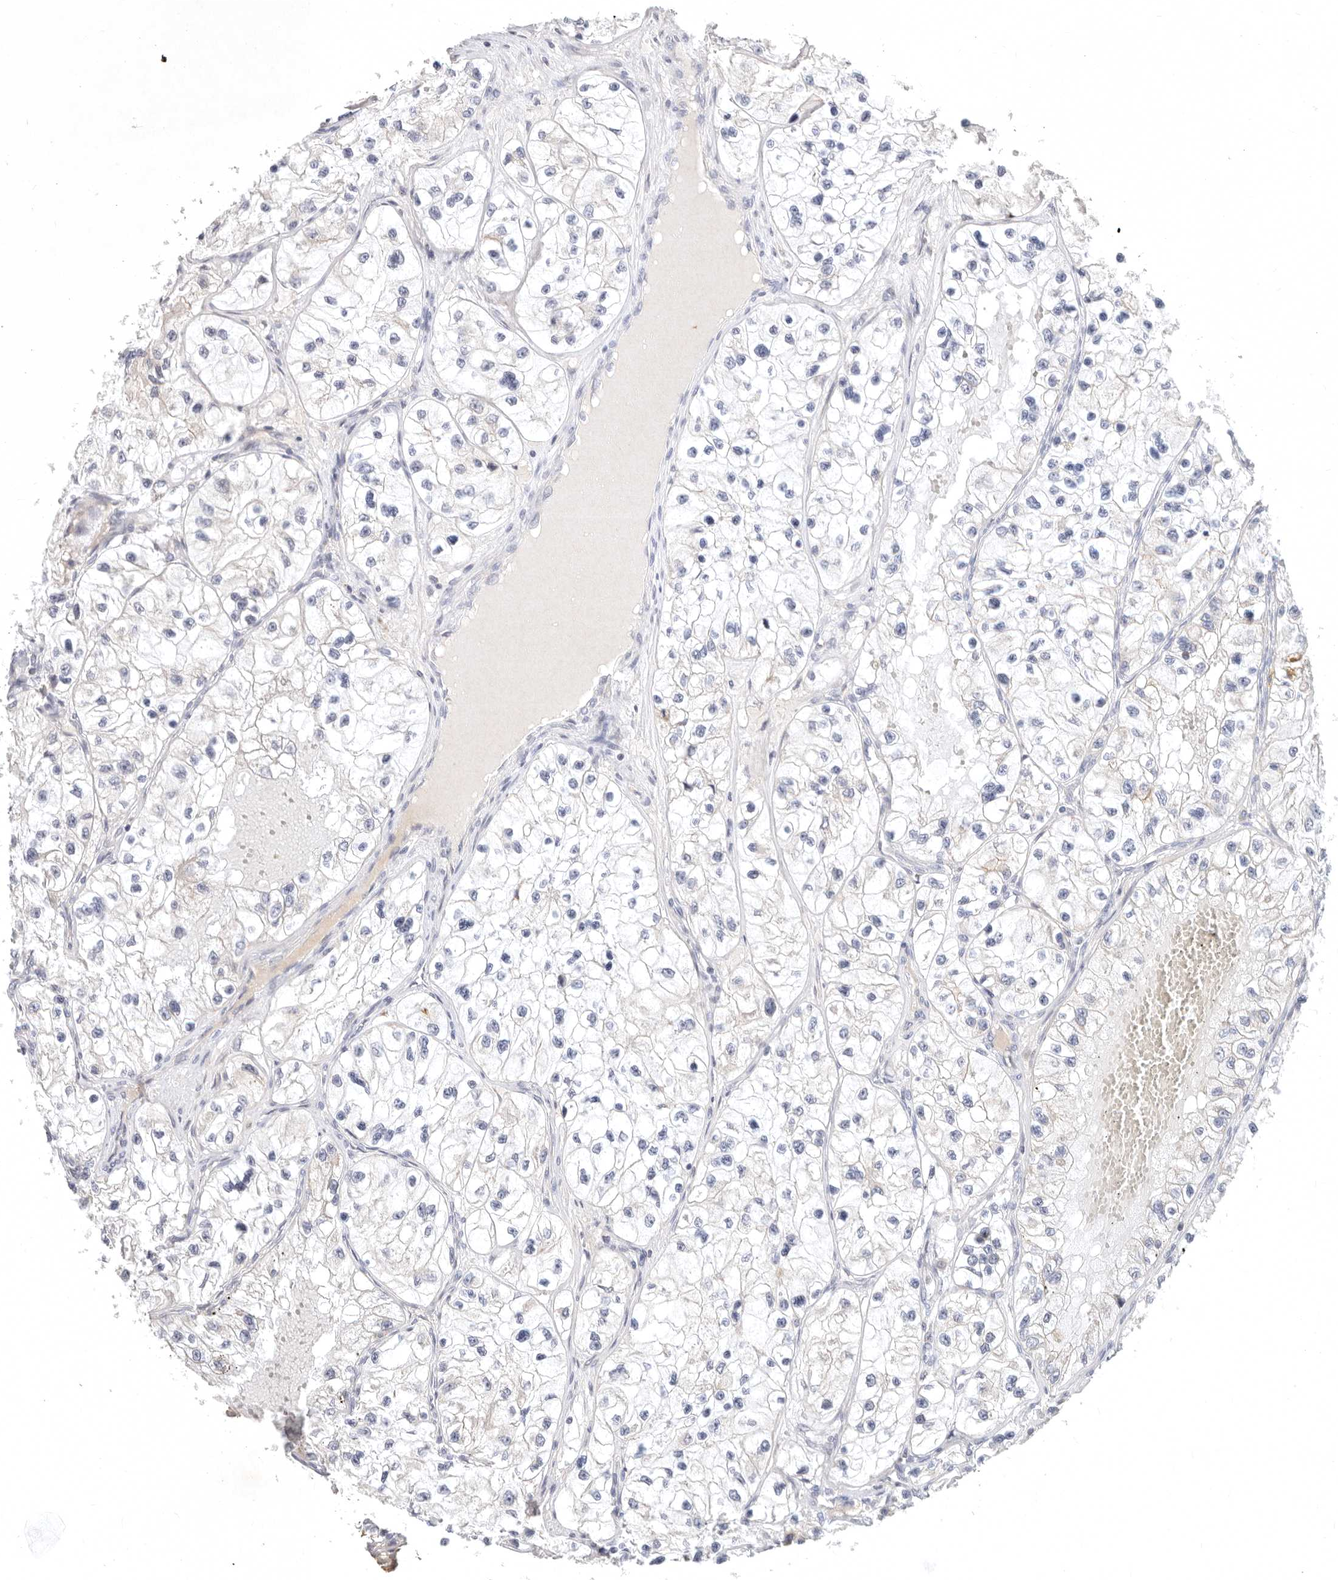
{"staining": {"intensity": "negative", "quantity": "none", "location": "none"}, "tissue": "renal cancer", "cell_type": "Tumor cells", "image_type": "cancer", "snomed": [{"axis": "morphology", "description": "Adenocarcinoma, NOS"}, {"axis": "topography", "description": "Kidney"}], "caption": "Renal cancer stained for a protein using immunohistochemistry demonstrates no positivity tumor cells.", "gene": "TFB2M", "patient": {"sex": "female", "age": 57}}